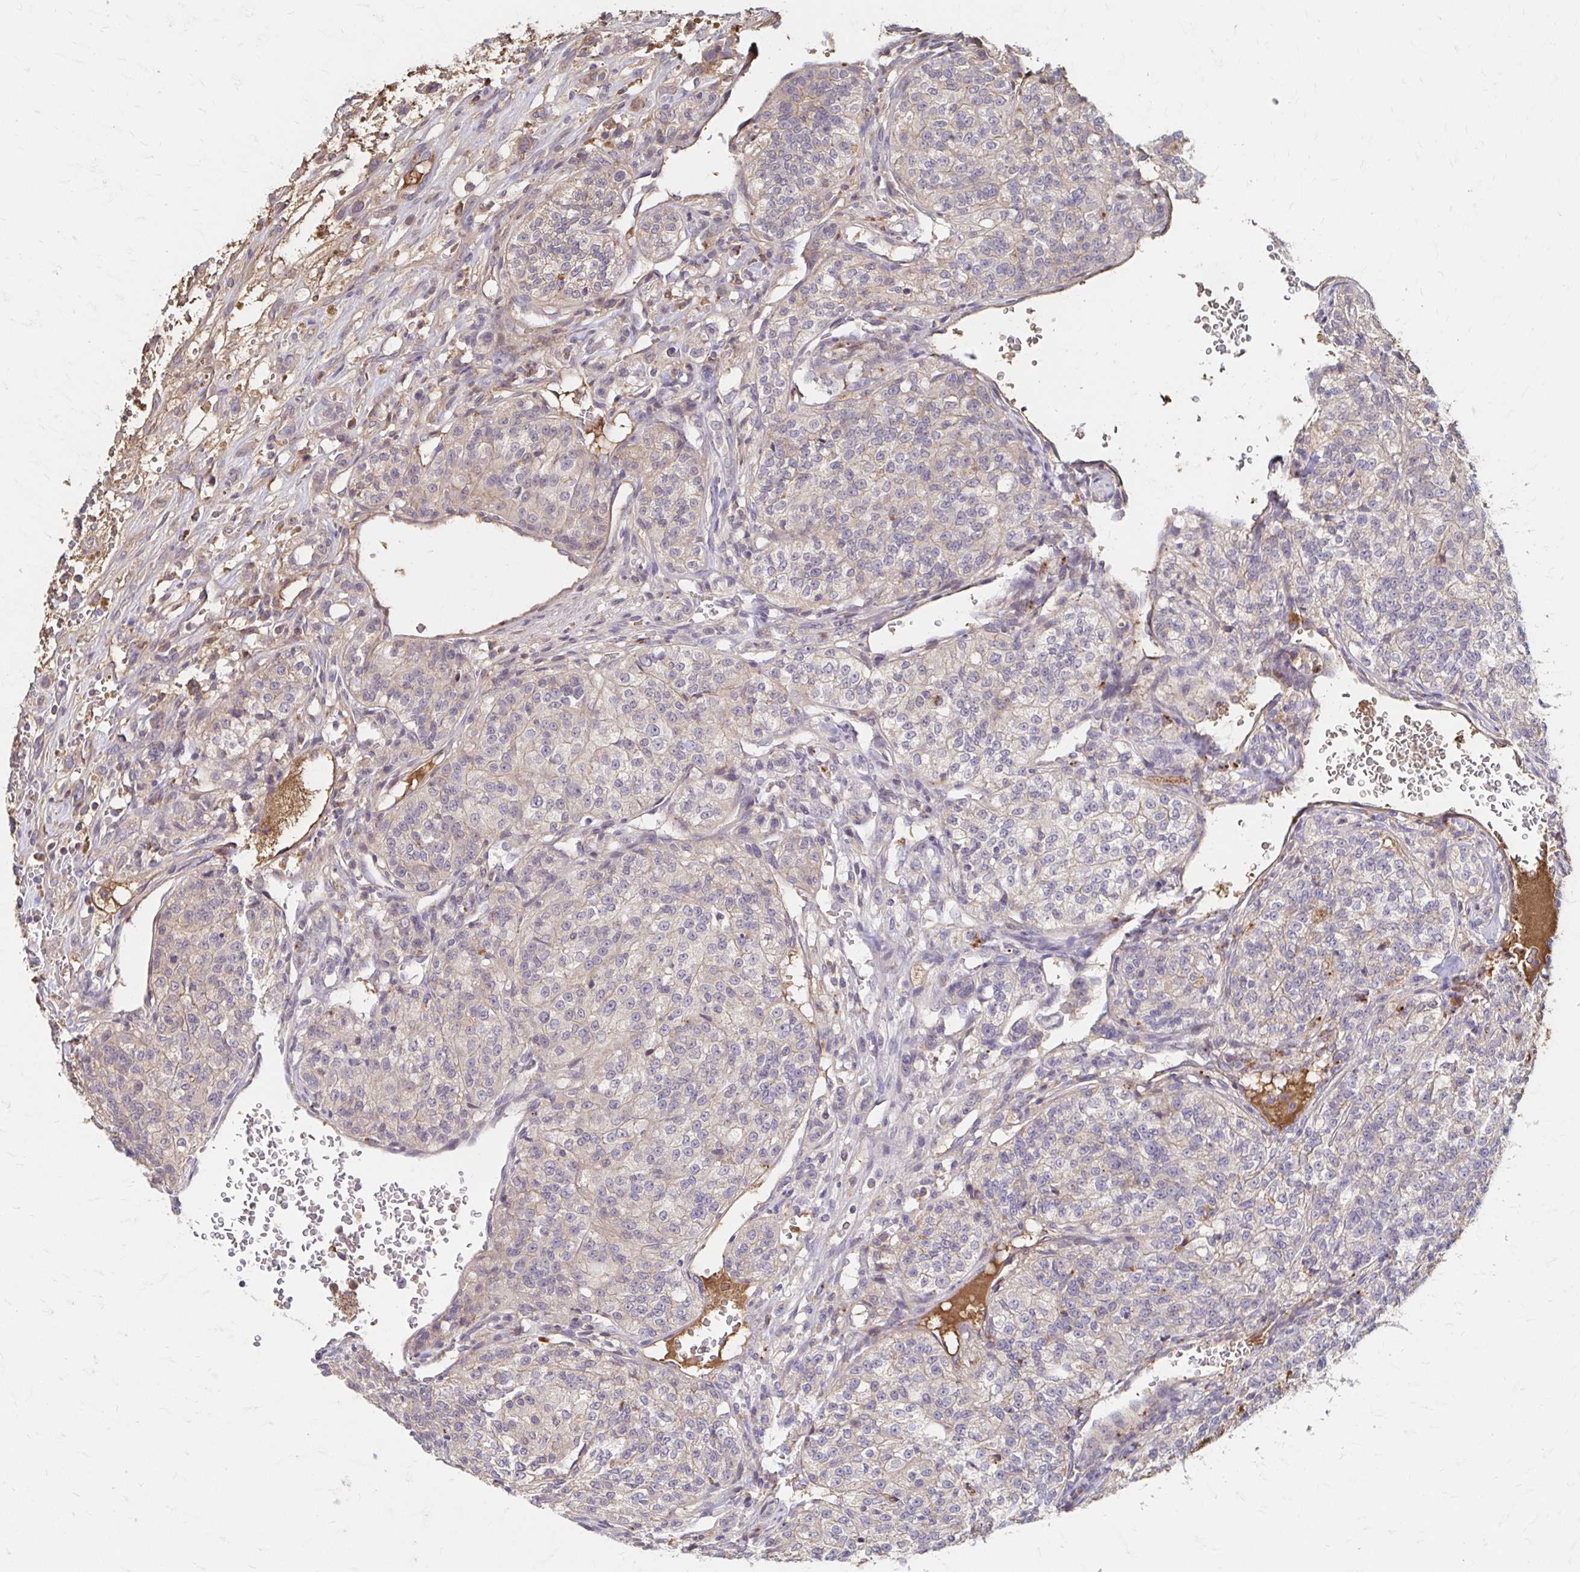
{"staining": {"intensity": "weak", "quantity": "<25%", "location": "cytoplasmic/membranous"}, "tissue": "renal cancer", "cell_type": "Tumor cells", "image_type": "cancer", "snomed": [{"axis": "morphology", "description": "Adenocarcinoma, NOS"}, {"axis": "topography", "description": "Kidney"}], "caption": "This is a micrograph of immunohistochemistry (IHC) staining of adenocarcinoma (renal), which shows no staining in tumor cells. (DAB (3,3'-diaminobenzidine) immunohistochemistry visualized using brightfield microscopy, high magnification).", "gene": "HMGCS2", "patient": {"sex": "female", "age": 63}}